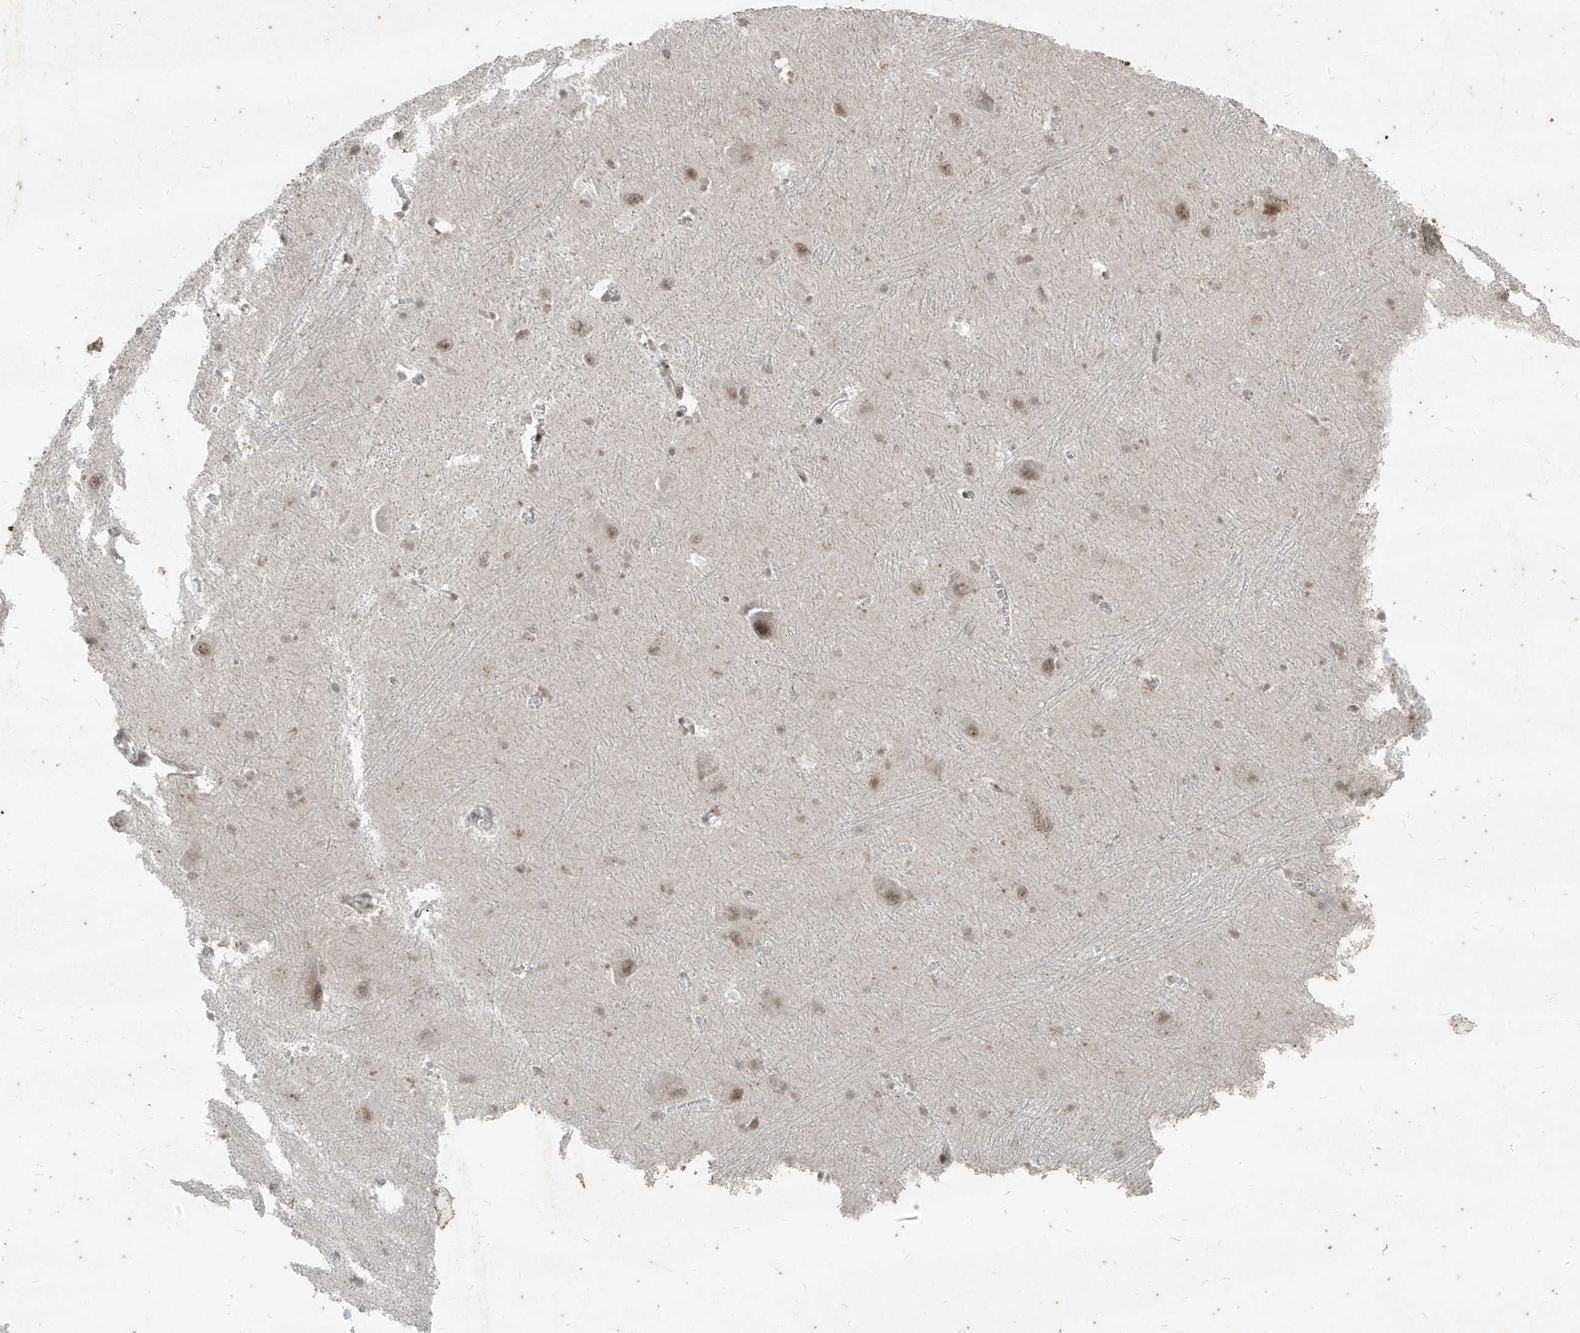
{"staining": {"intensity": "moderate", "quantity": "25%-75%", "location": "nuclear"}, "tissue": "caudate", "cell_type": "Glial cells", "image_type": "normal", "snomed": [{"axis": "morphology", "description": "Normal tissue, NOS"}, {"axis": "topography", "description": "Lateral ventricle wall"}], "caption": "Immunohistochemistry image of benign human caudate stained for a protein (brown), which reveals medium levels of moderate nuclear staining in approximately 25%-75% of glial cells.", "gene": "ZNF354B", "patient": {"sex": "male", "age": 37}}